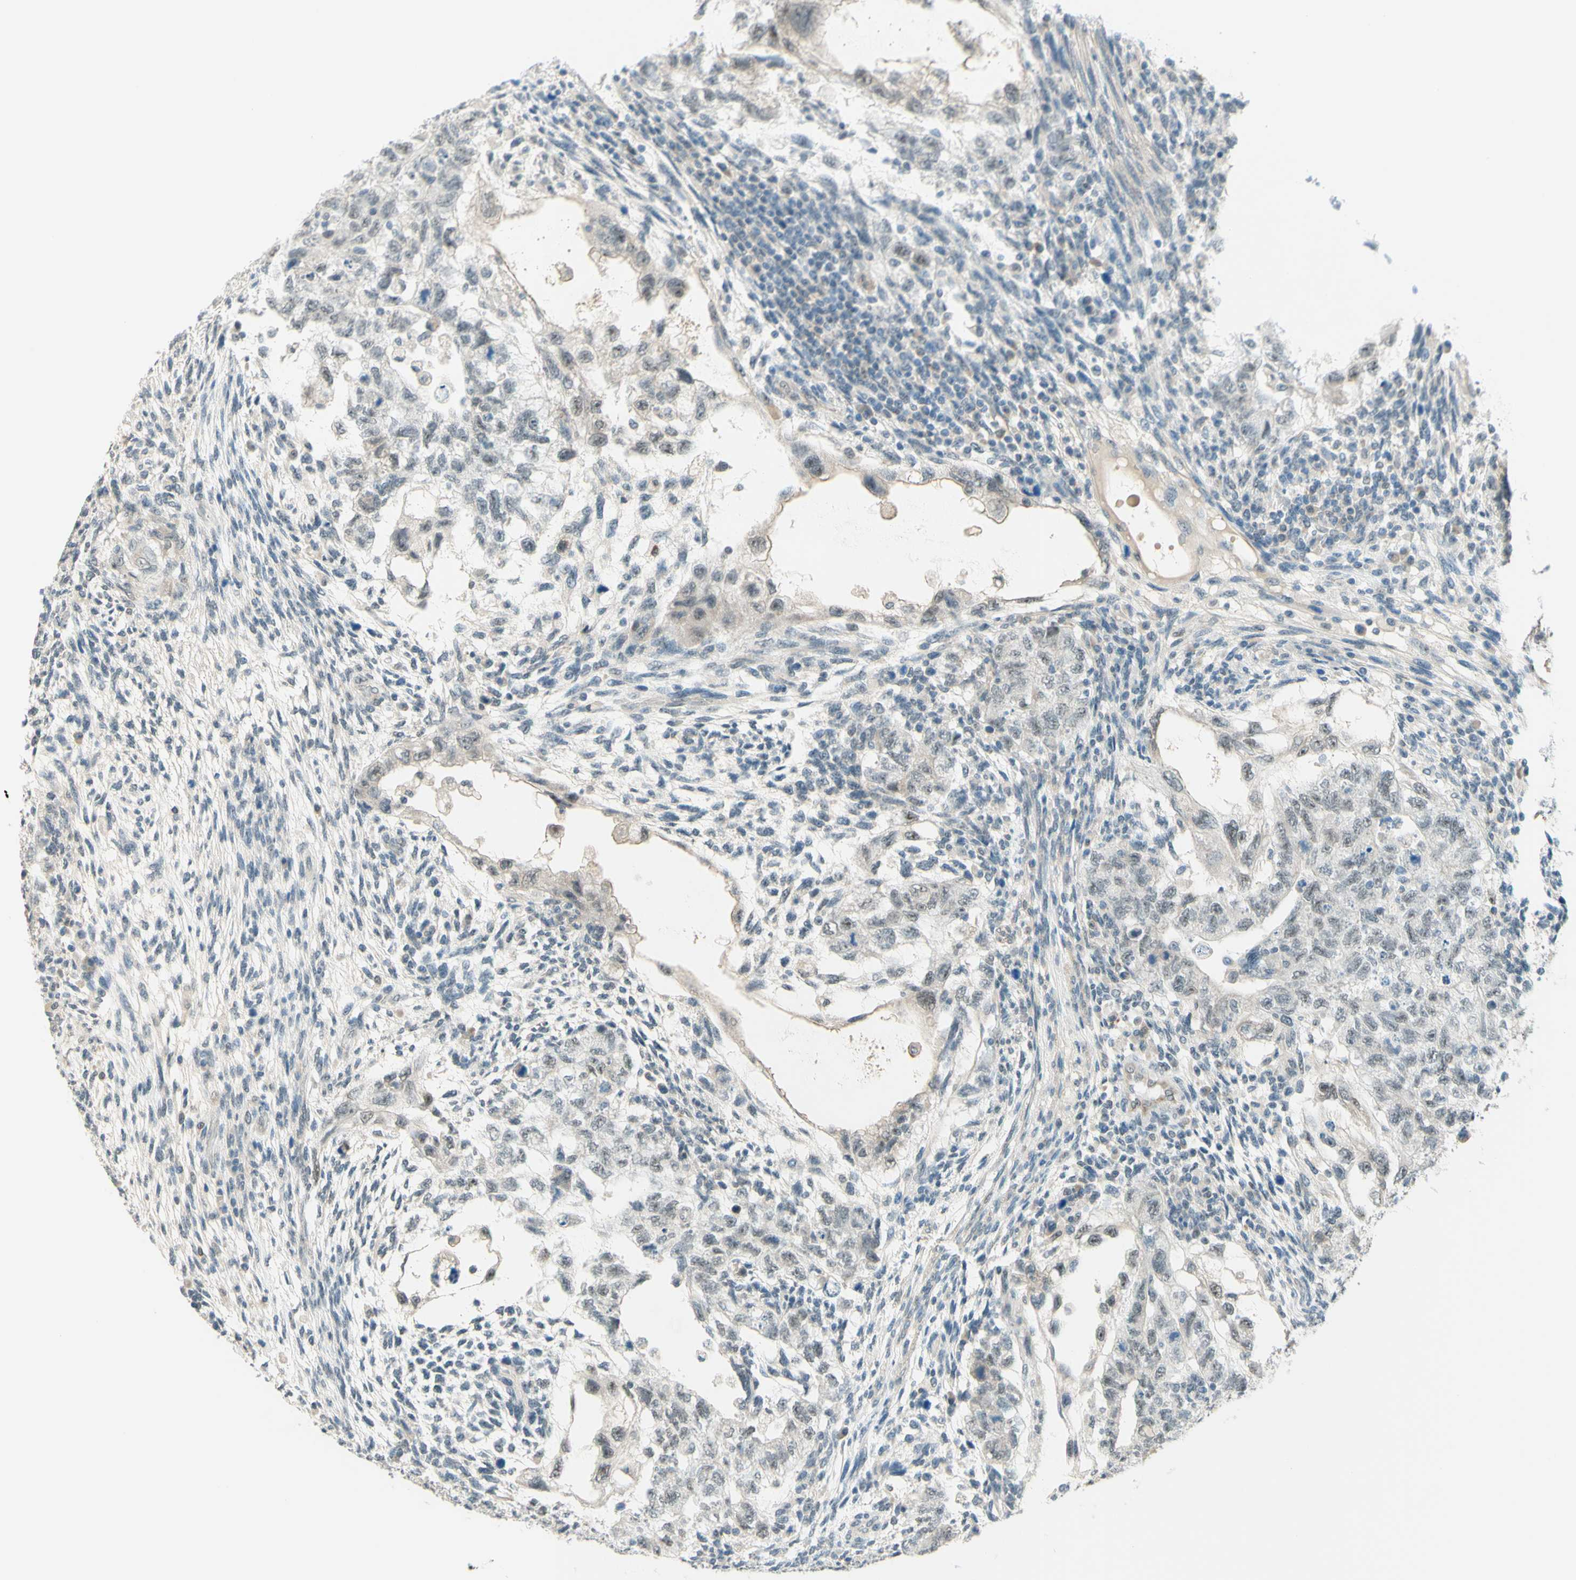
{"staining": {"intensity": "weak", "quantity": "<25%", "location": "nuclear"}, "tissue": "testis cancer", "cell_type": "Tumor cells", "image_type": "cancer", "snomed": [{"axis": "morphology", "description": "Normal tissue, NOS"}, {"axis": "morphology", "description": "Carcinoma, Embryonal, NOS"}, {"axis": "topography", "description": "Testis"}], "caption": "A histopathology image of human testis embryonal carcinoma is negative for staining in tumor cells.", "gene": "JPH1", "patient": {"sex": "male", "age": 36}}